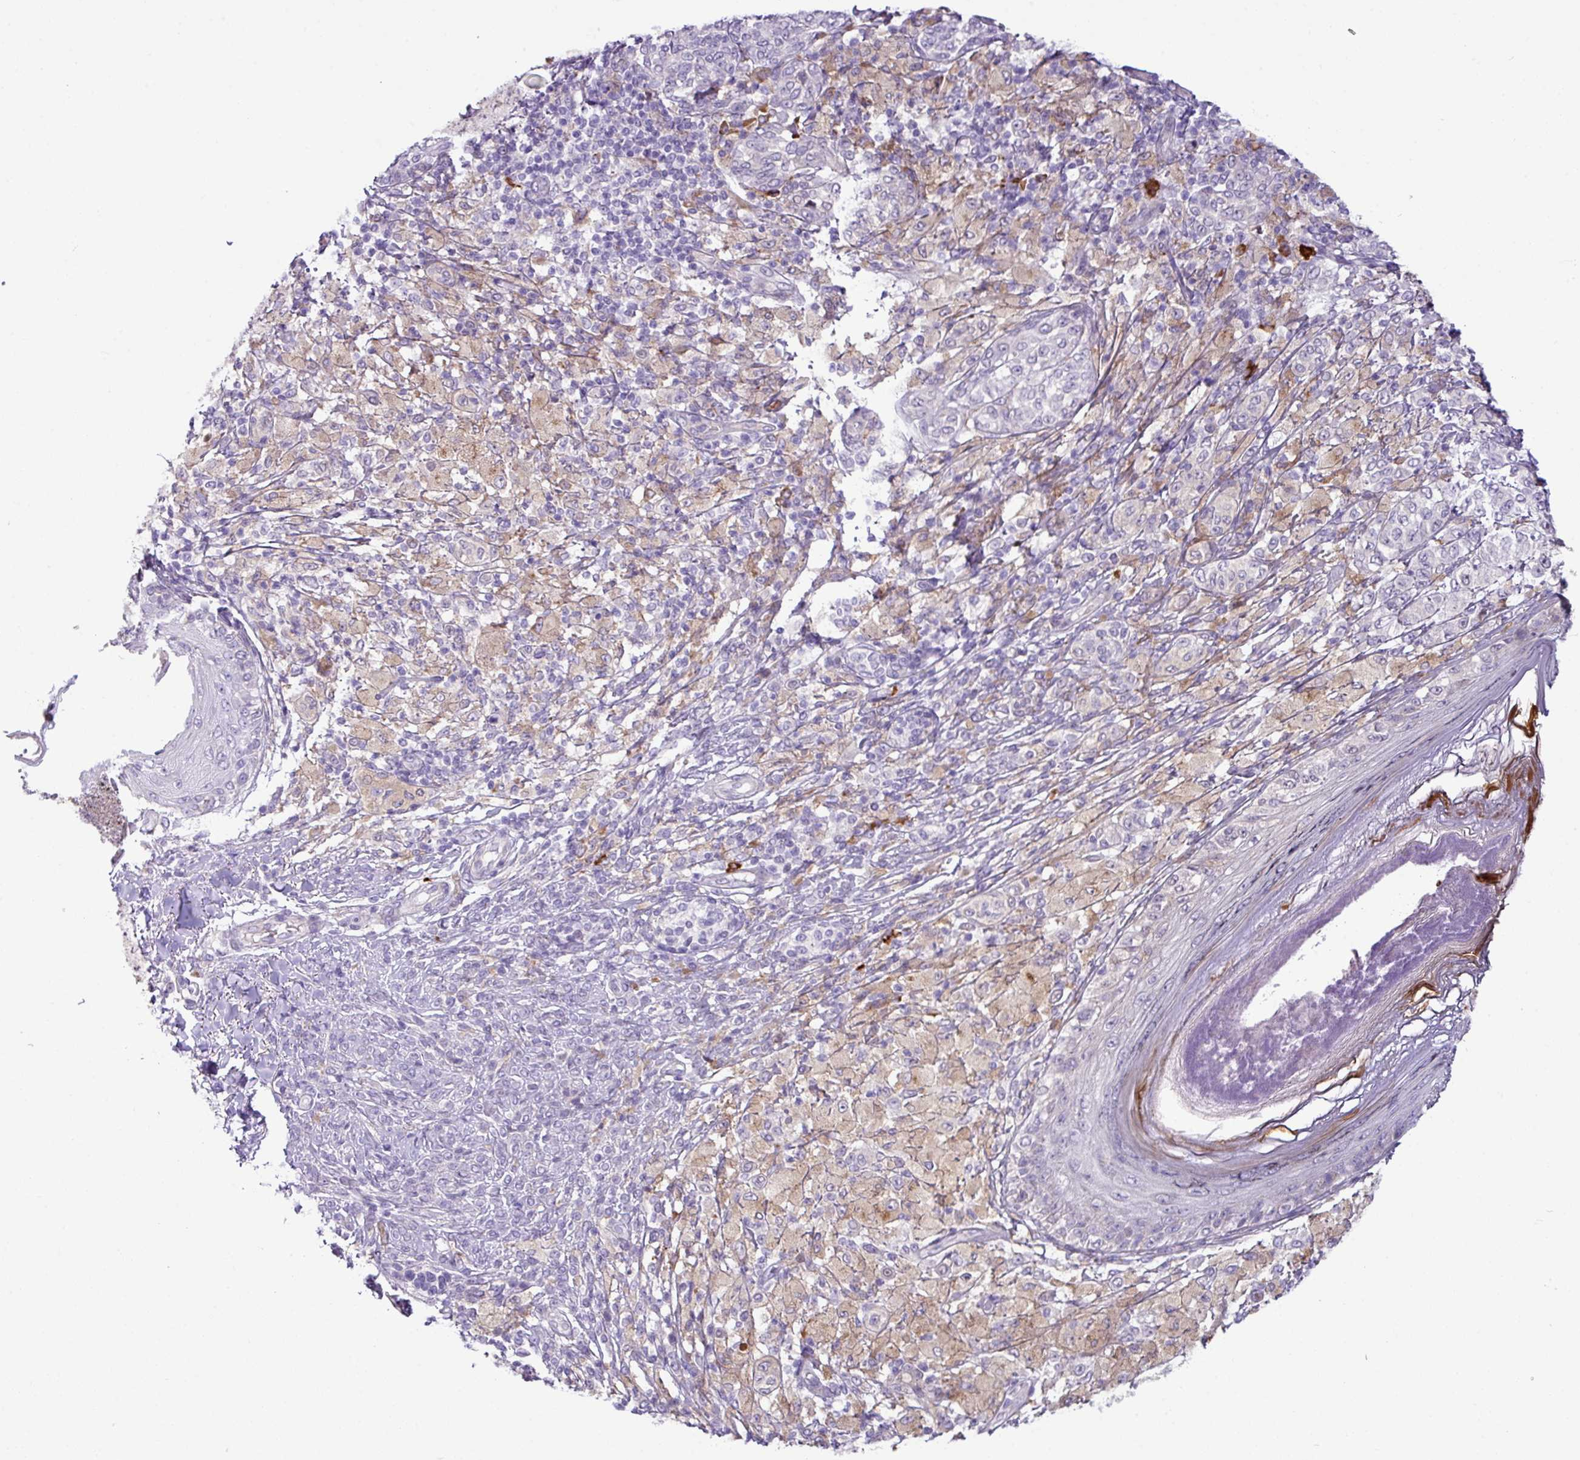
{"staining": {"intensity": "moderate", "quantity": "<25%", "location": "cytoplasmic/membranous"}, "tissue": "melanoma", "cell_type": "Tumor cells", "image_type": "cancer", "snomed": [{"axis": "morphology", "description": "Malignant melanoma, NOS"}, {"axis": "topography", "description": "Skin"}], "caption": "The histopathology image reveals staining of malignant melanoma, revealing moderate cytoplasmic/membranous protein expression (brown color) within tumor cells. The staining is performed using DAB brown chromogen to label protein expression. The nuclei are counter-stained blue using hematoxylin.", "gene": "RGS21", "patient": {"sex": "male", "age": 42}}